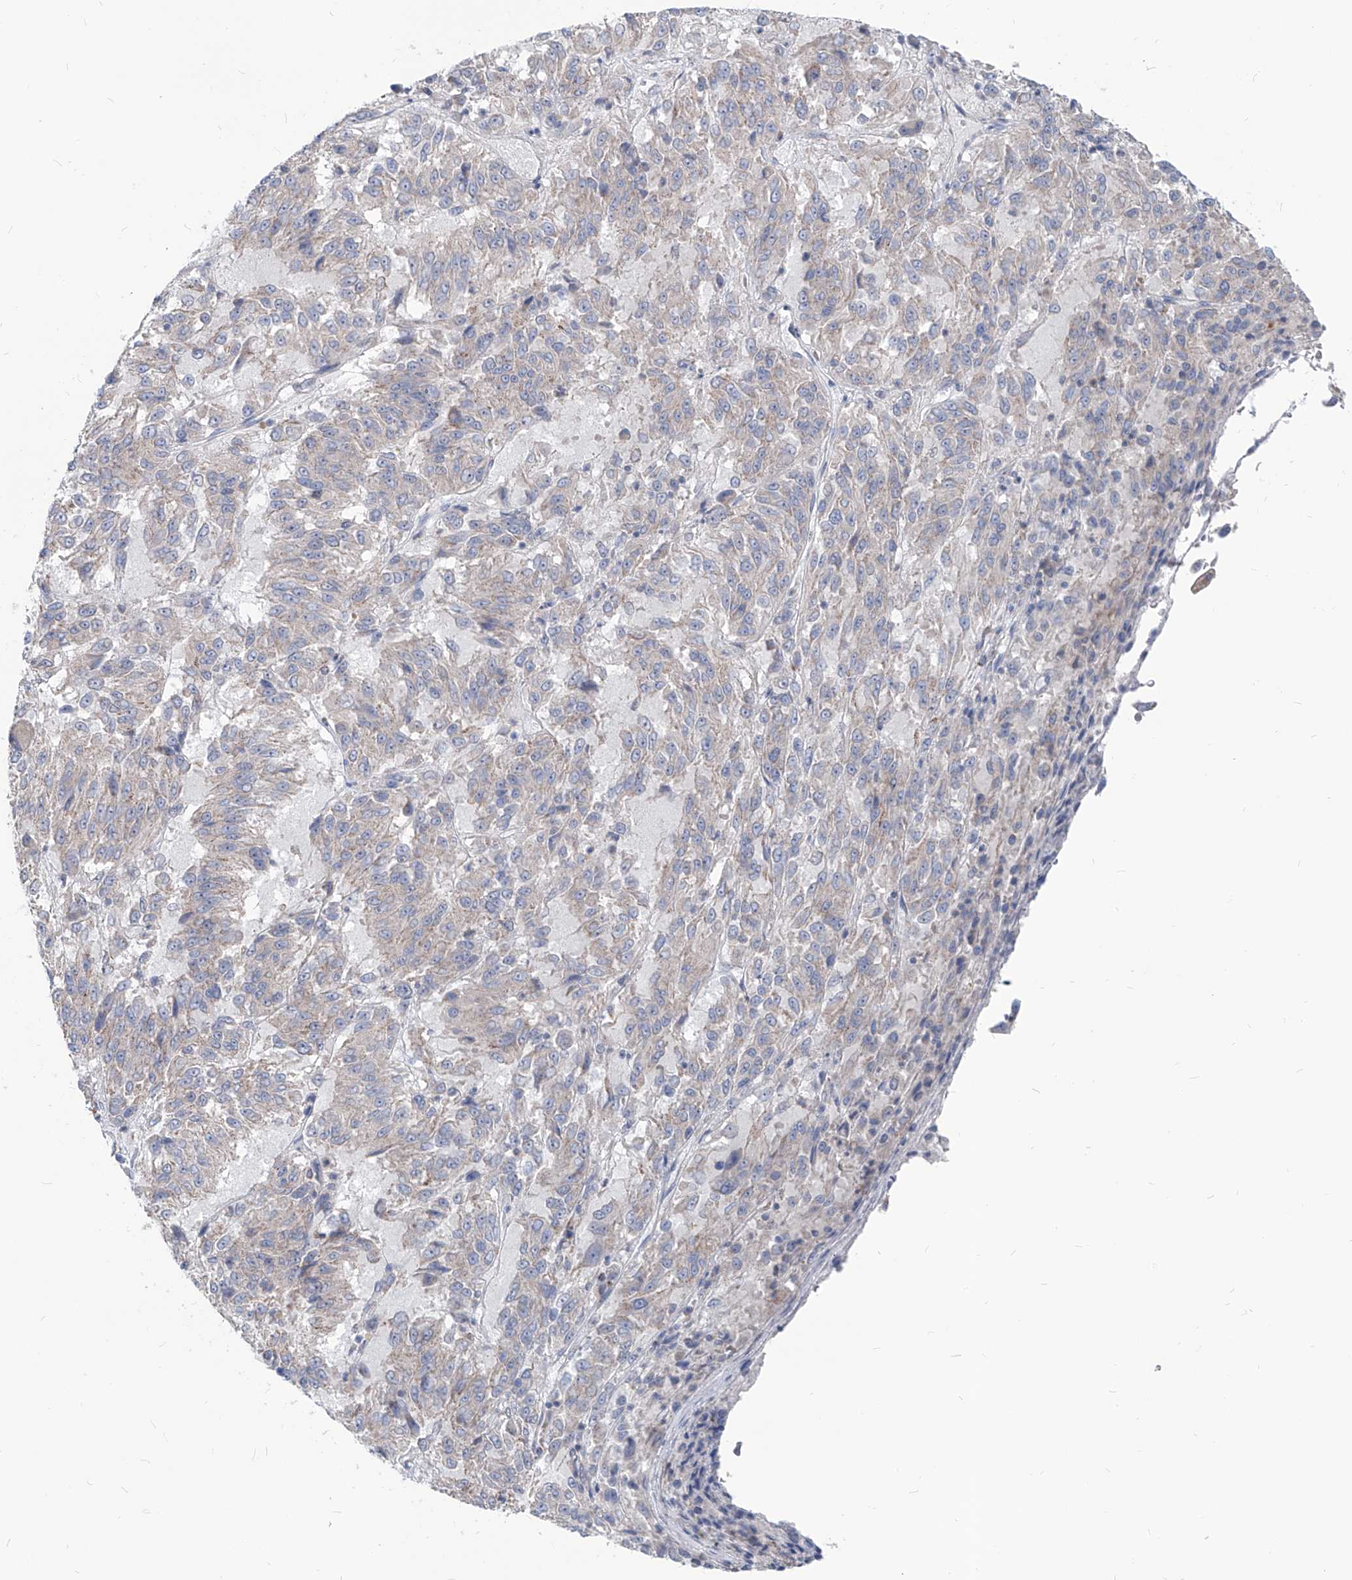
{"staining": {"intensity": "negative", "quantity": "none", "location": "none"}, "tissue": "melanoma", "cell_type": "Tumor cells", "image_type": "cancer", "snomed": [{"axis": "morphology", "description": "Malignant melanoma, Metastatic site"}, {"axis": "topography", "description": "Lung"}], "caption": "An image of human malignant melanoma (metastatic site) is negative for staining in tumor cells.", "gene": "AGPS", "patient": {"sex": "male", "age": 64}}